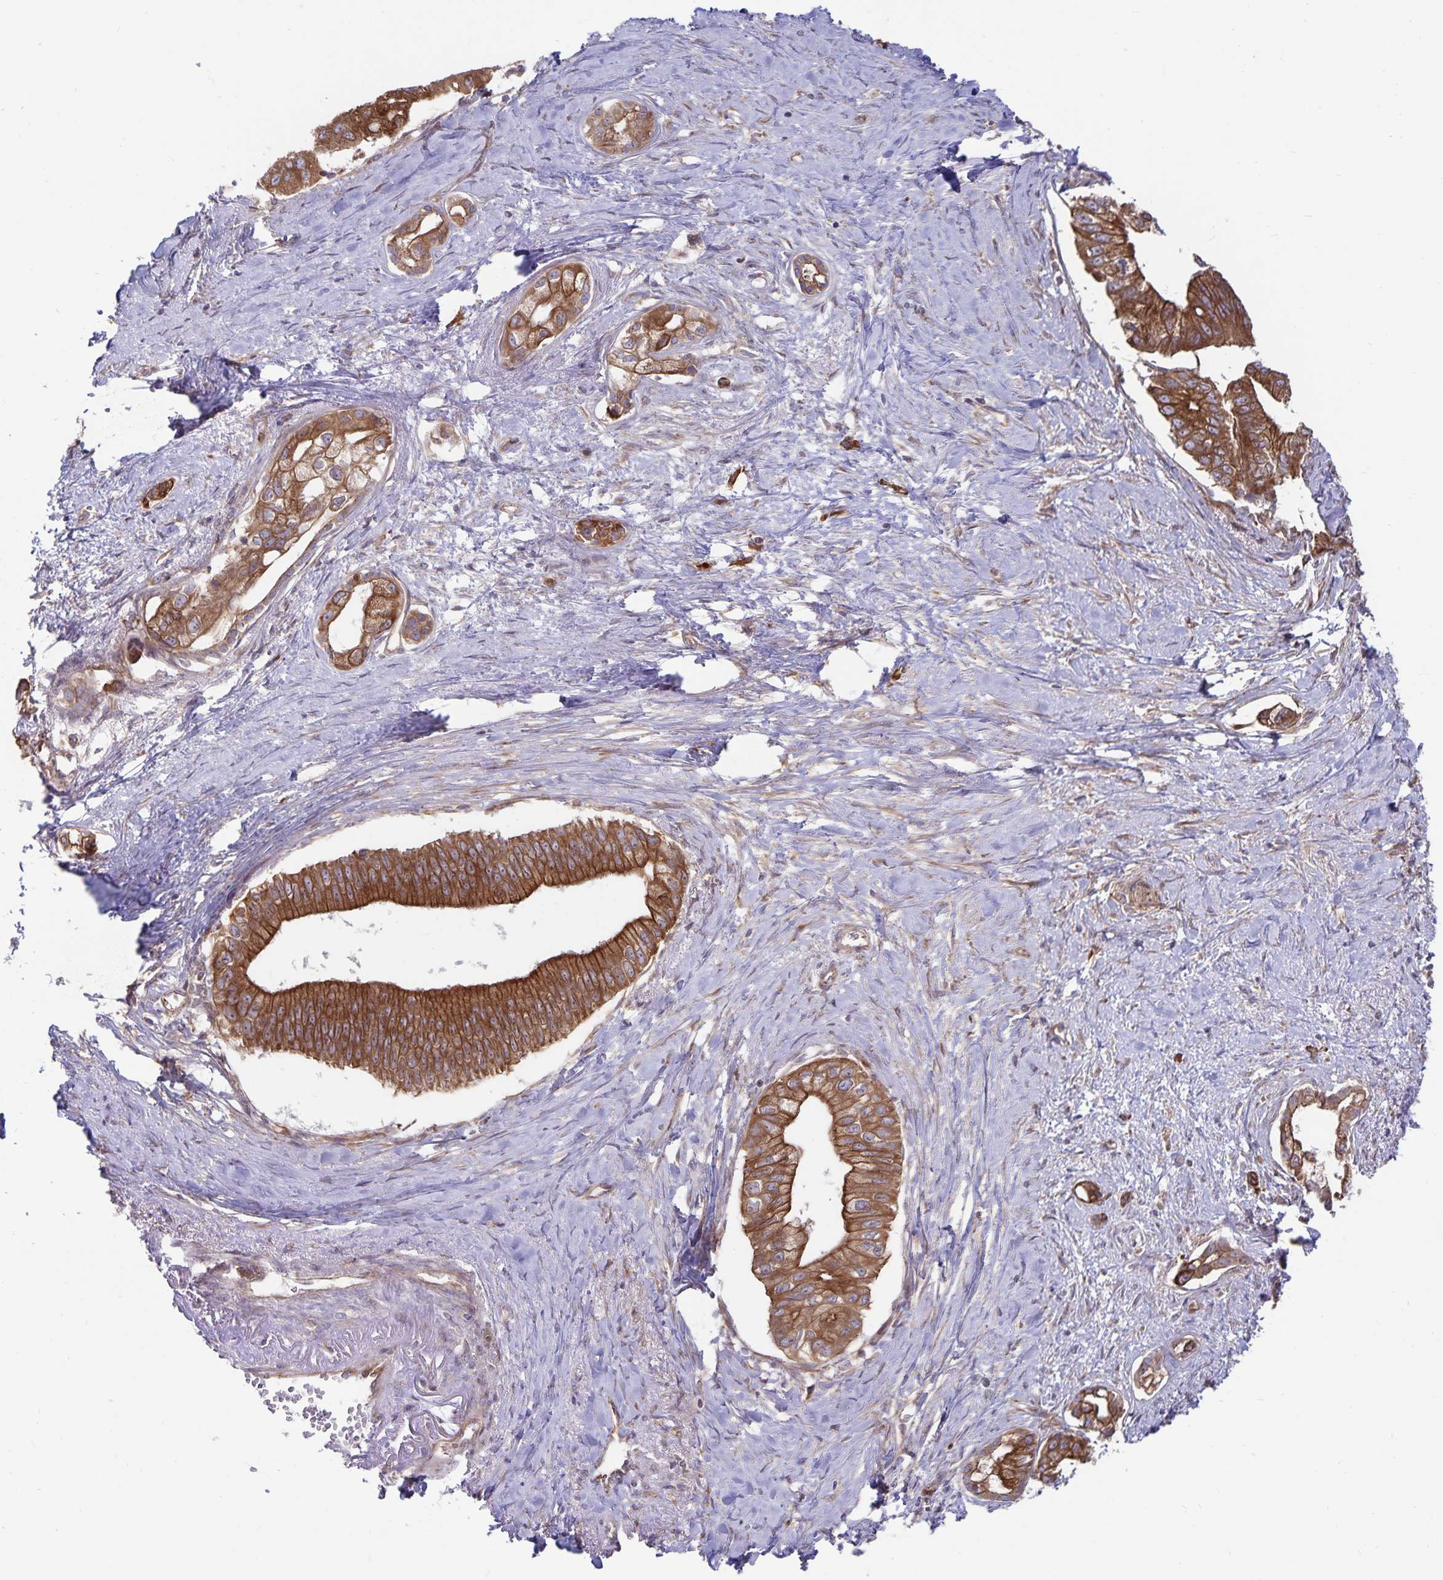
{"staining": {"intensity": "moderate", "quantity": ">75%", "location": "cytoplasmic/membranous"}, "tissue": "pancreatic cancer", "cell_type": "Tumor cells", "image_type": "cancer", "snomed": [{"axis": "morphology", "description": "Adenocarcinoma, NOS"}, {"axis": "topography", "description": "Pancreas"}], "caption": "DAB (3,3'-diaminobenzidine) immunohistochemical staining of pancreatic cancer displays moderate cytoplasmic/membranous protein expression in approximately >75% of tumor cells.", "gene": "SEC62", "patient": {"sex": "male", "age": 70}}